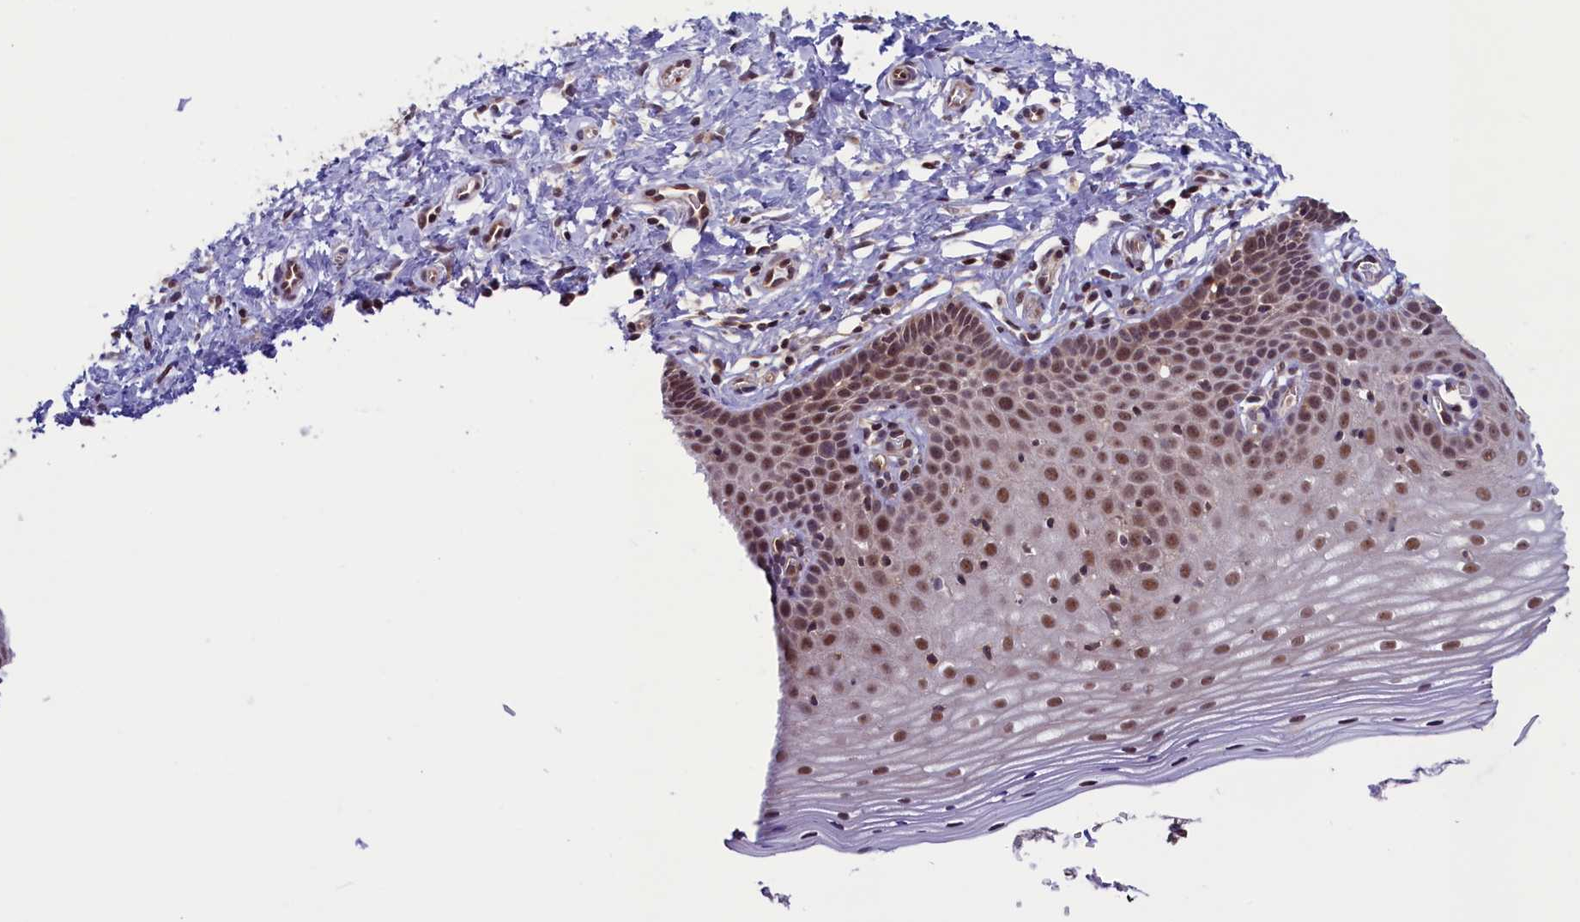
{"staining": {"intensity": "moderate", "quantity": ">75%", "location": "cytoplasmic/membranous,nuclear"}, "tissue": "cervix", "cell_type": "Glandular cells", "image_type": "normal", "snomed": [{"axis": "morphology", "description": "Normal tissue, NOS"}, {"axis": "topography", "description": "Cervix"}], "caption": "Immunohistochemical staining of unremarkable human cervix reveals >75% levels of moderate cytoplasmic/membranous,nuclear protein expression in approximately >75% of glandular cells. (IHC, brightfield microscopy, high magnification).", "gene": "SLC7A6OS", "patient": {"sex": "female", "age": 36}}